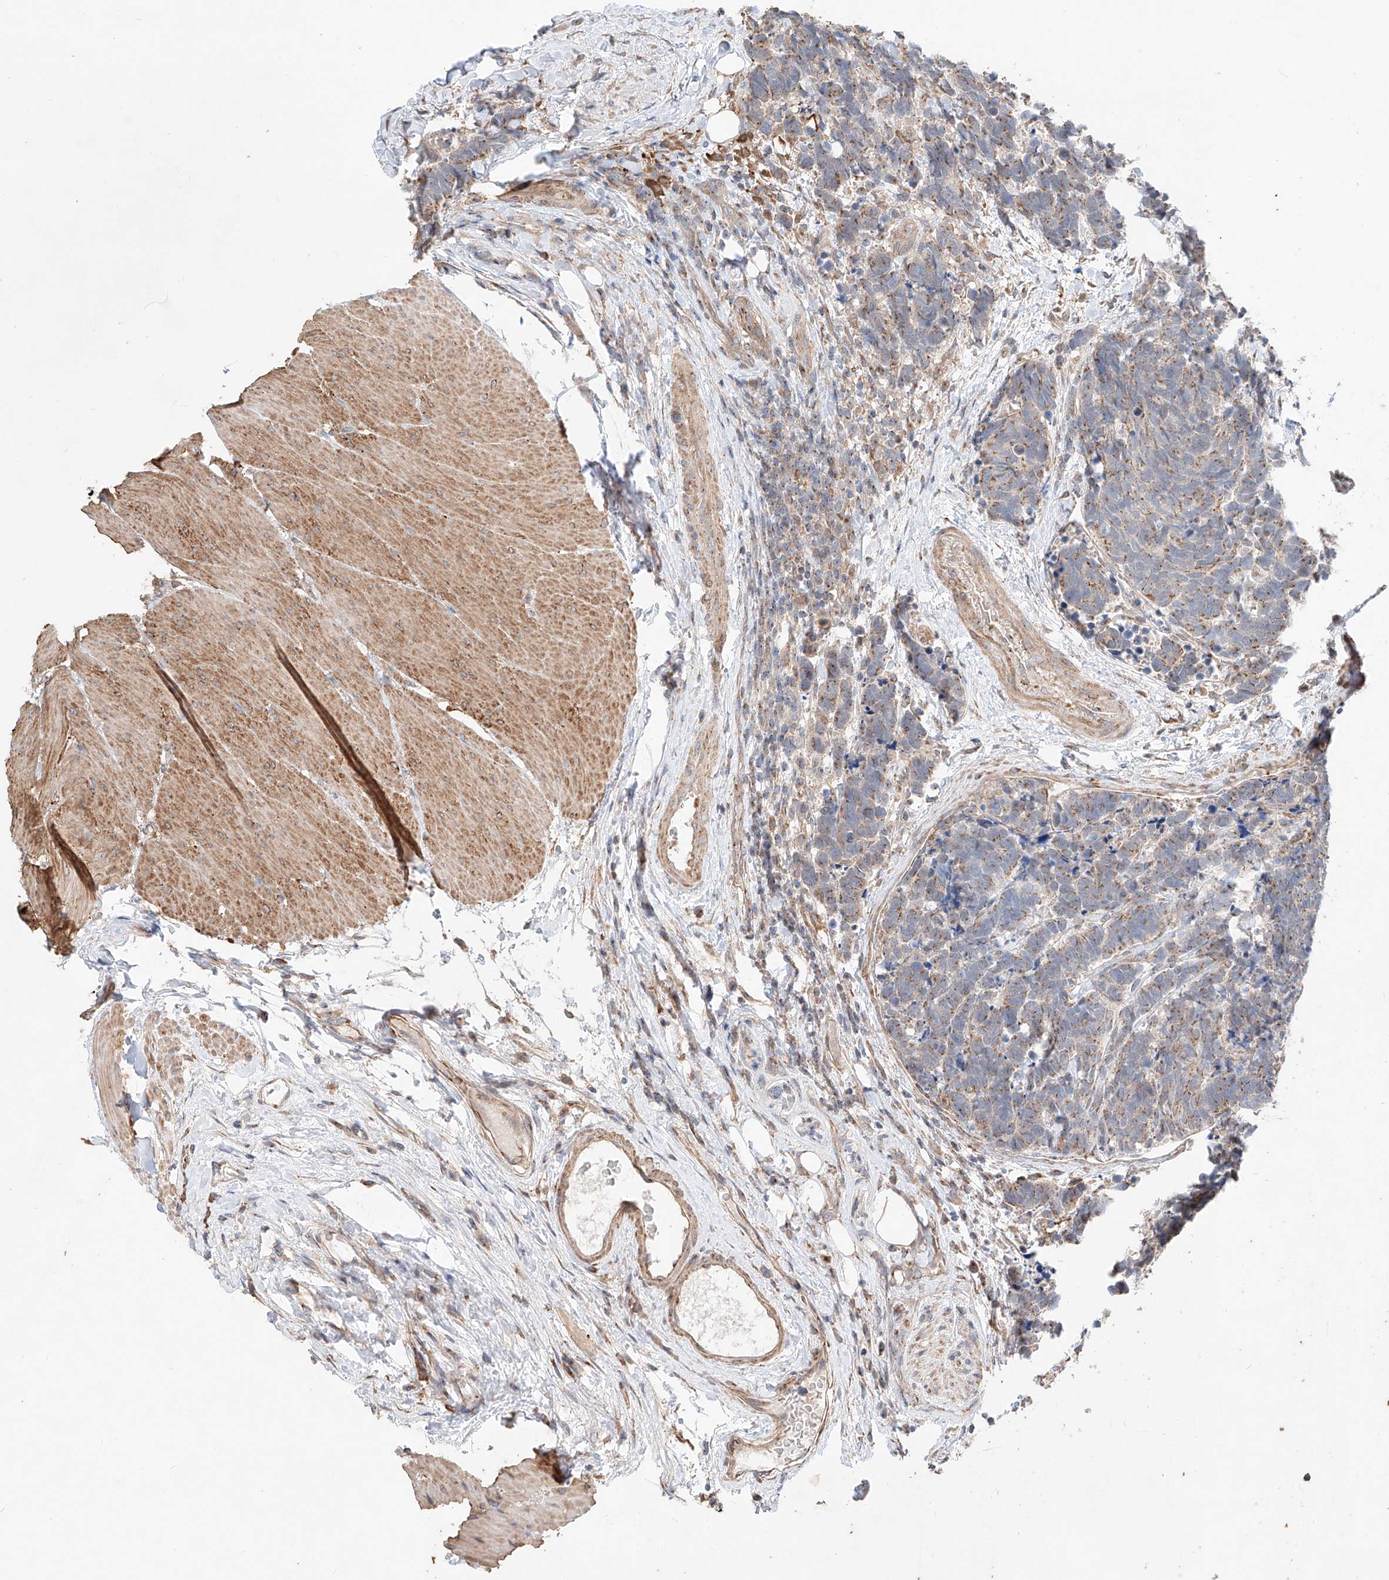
{"staining": {"intensity": "moderate", "quantity": "<25%", "location": "cytoplasmic/membranous"}, "tissue": "carcinoid", "cell_type": "Tumor cells", "image_type": "cancer", "snomed": [{"axis": "morphology", "description": "Carcinoma, NOS"}, {"axis": "morphology", "description": "Carcinoid, malignant, NOS"}, {"axis": "topography", "description": "Urinary bladder"}], "caption": "Carcinoma stained for a protein (brown) reveals moderate cytoplasmic/membranous positive positivity in approximately <25% of tumor cells.", "gene": "MOSPD1", "patient": {"sex": "male", "age": 57}}